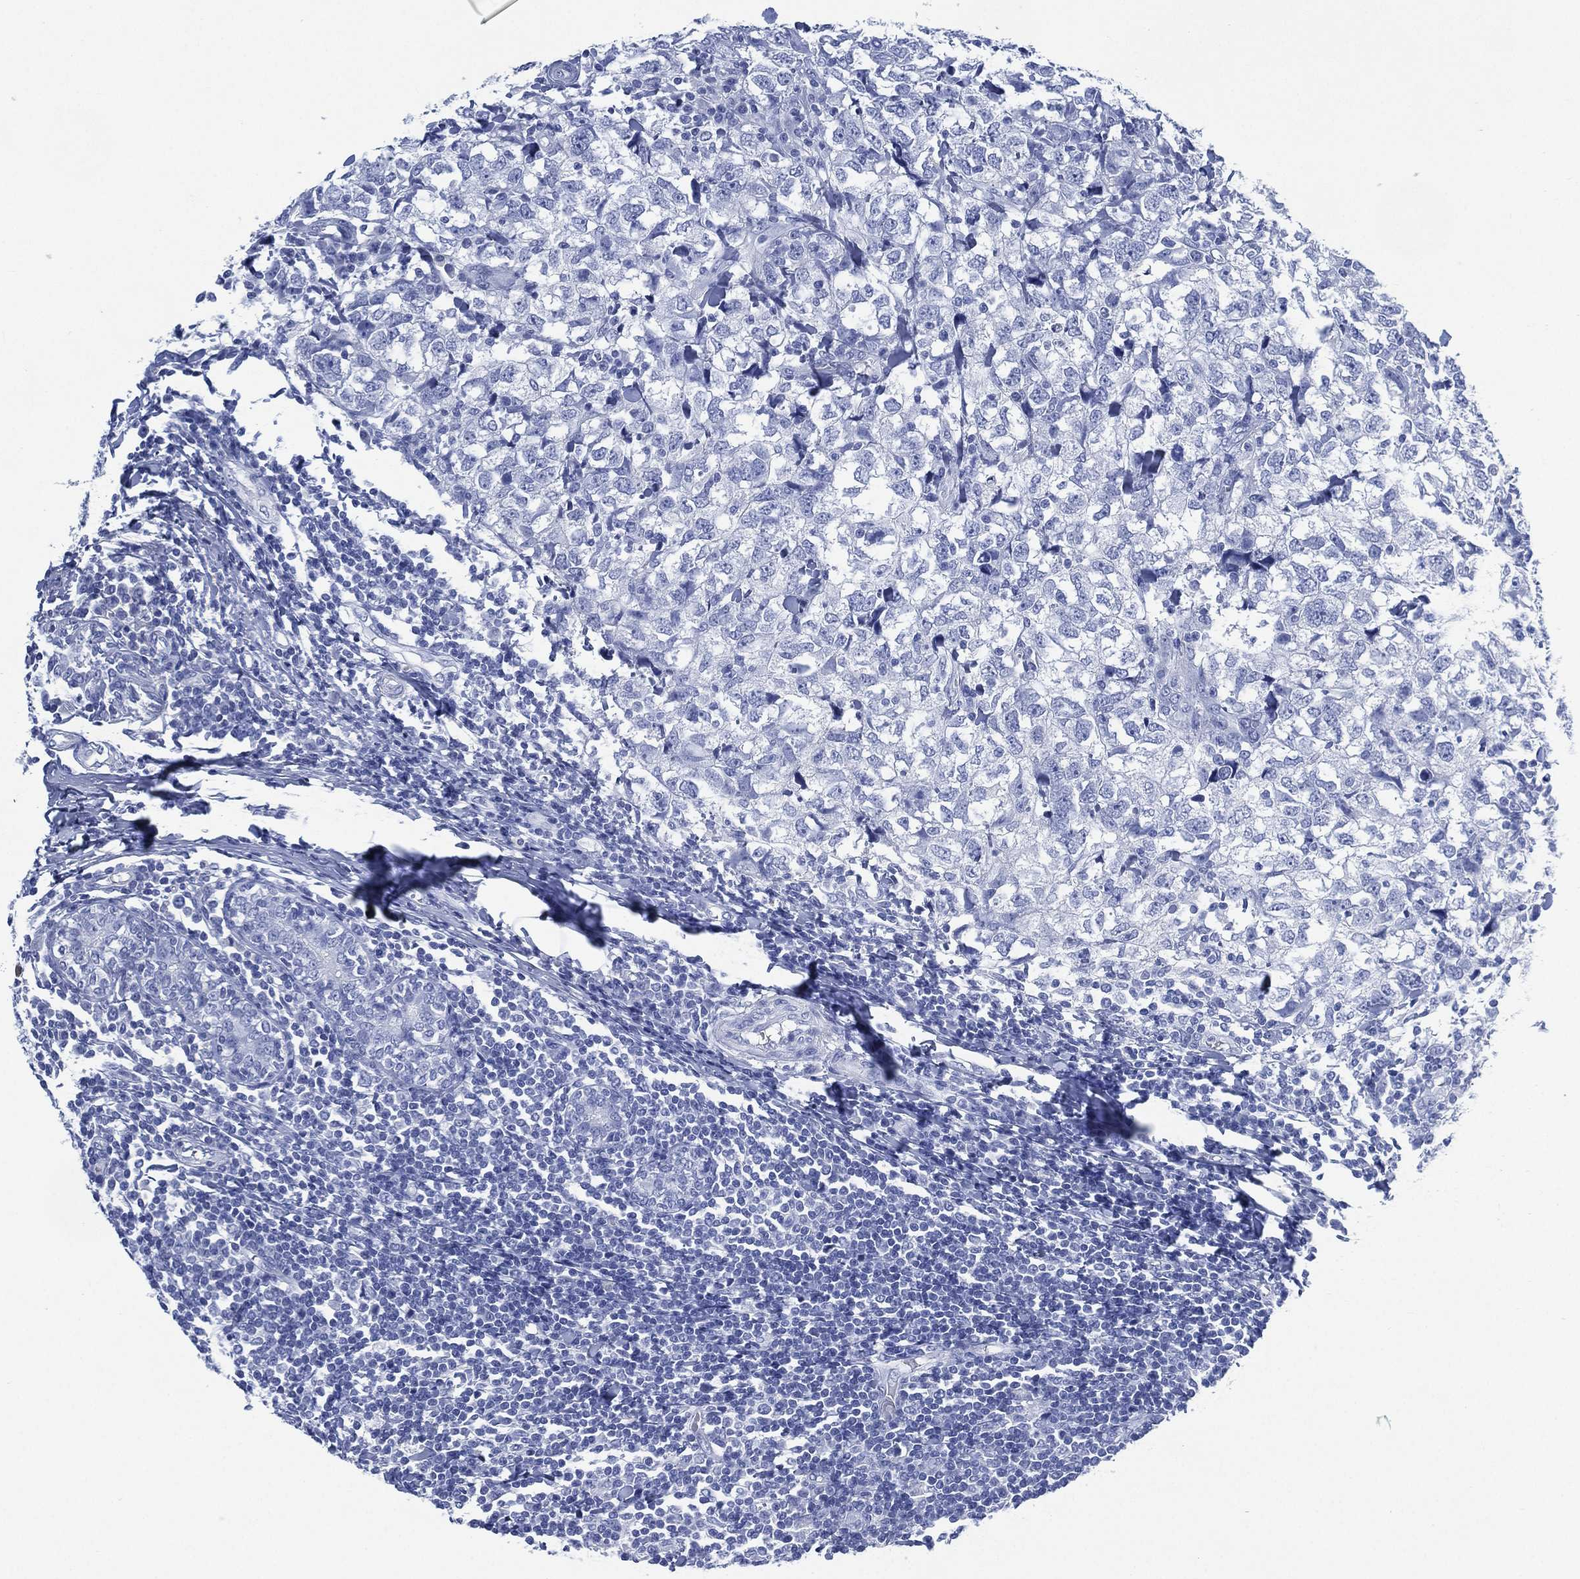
{"staining": {"intensity": "negative", "quantity": "none", "location": "none"}, "tissue": "breast cancer", "cell_type": "Tumor cells", "image_type": "cancer", "snomed": [{"axis": "morphology", "description": "Duct carcinoma"}, {"axis": "topography", "description": "Breast"}], "caption": "This is an IHC histopathology image of breast cancer (invasive ductal carcinoma). There is no positivity in tumor cells.", "gene": "SIGLECL1", "patient": {"sex": "female", "age": 30}}